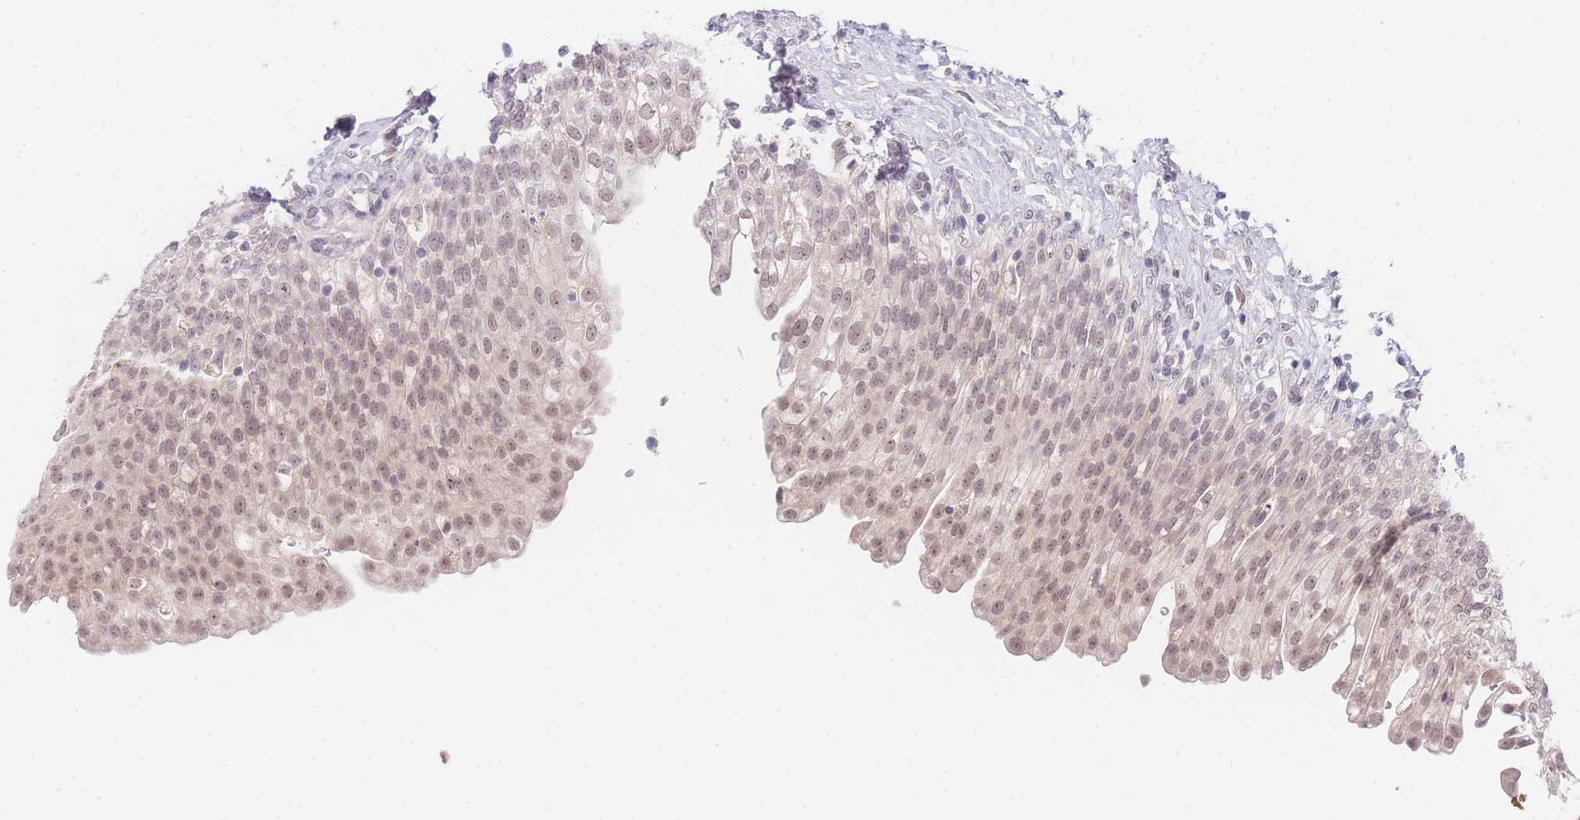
{"staining": {"intensity": "moderate", "quantity": "25%-75%", "location": "cytoplasmic/membranous,nuclear"}, "tissue": "urinary bladder", "cell_type": "Urothelial cells", "image_type": "normal", "snomed": [{"axis": "morphology", "description": "Urothelial carcinoma, High grade"}, {"axis": "topography", "description": "Urinary bladder"}], "caption": "About 25%-75% of urothelial cells in benign human urinary bladder show moderate cytoplasmic/membranous,nuclear protein expression as visualized by brown immunohistochemical staining.", "gene": "SLC25A33", "patient": {"sex": "male", "age": 46}}